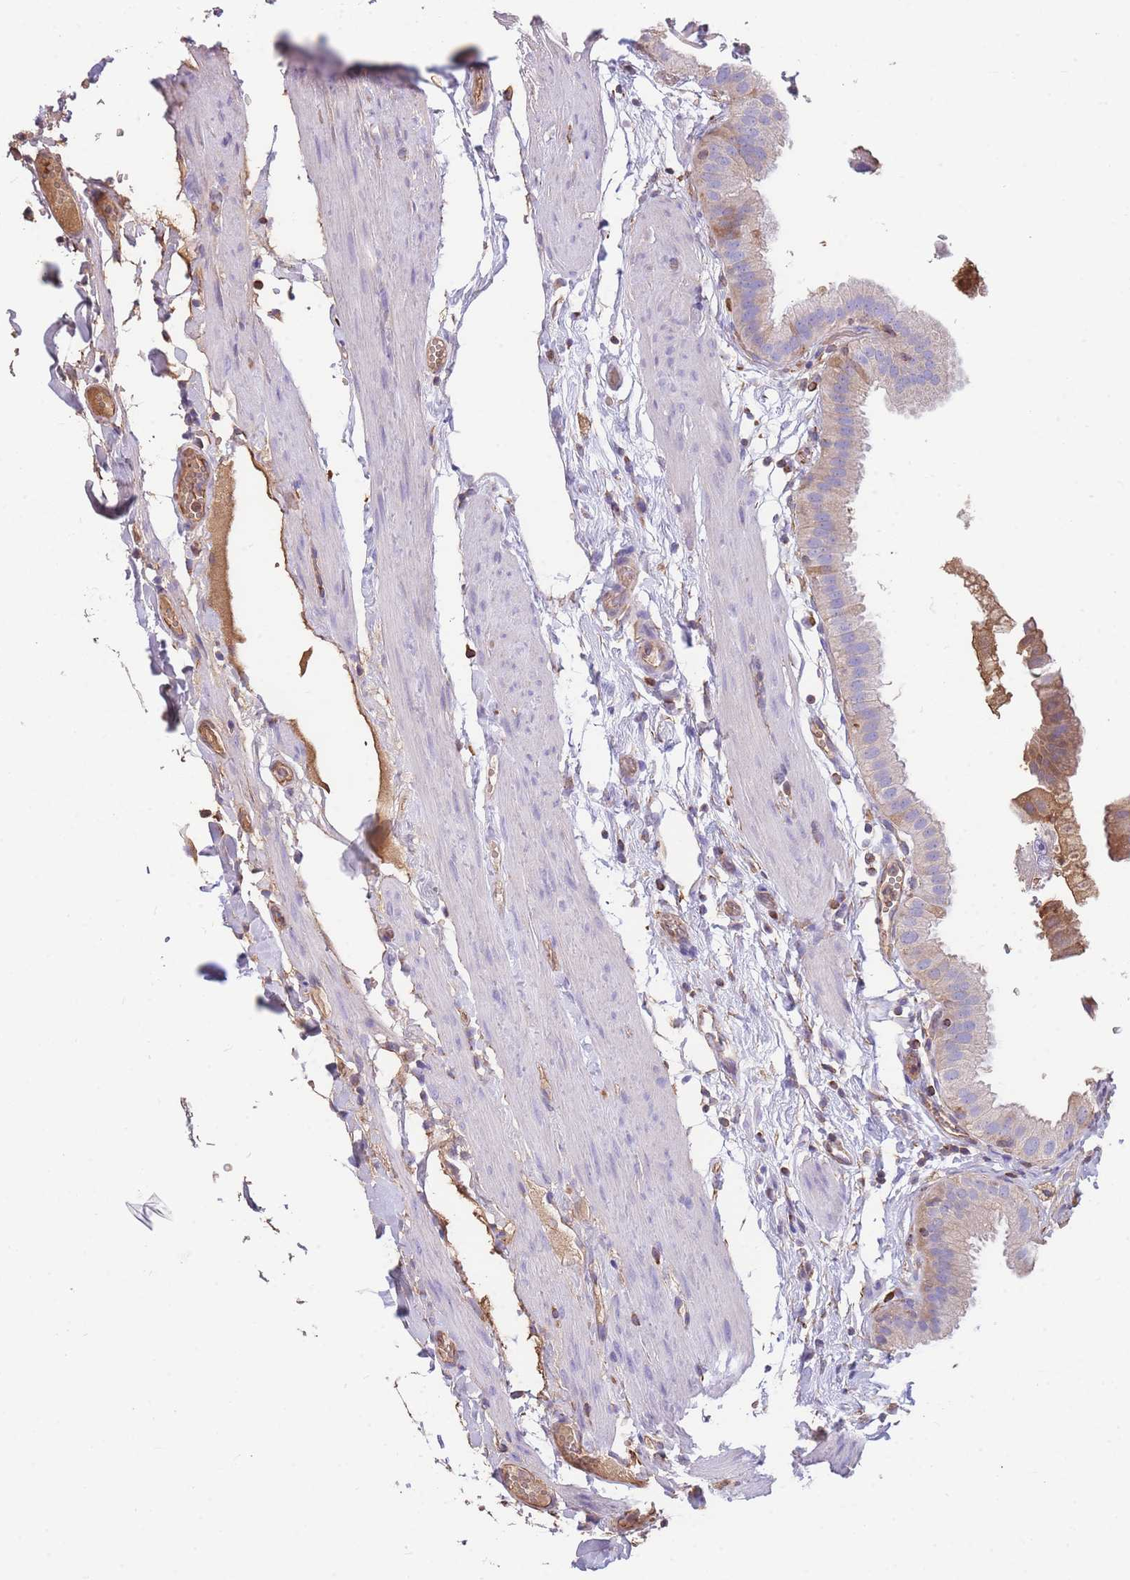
{"staining": {"intensity": "moderate", "quantity": "<25%", "location": "cytoplasmic/membranous"}, "tissue": "gallbladder", "cell_type": "Glandular cells", "image_type": "normal", "snomed": [{"axis": "morphology", "description": "Normal tissue, NOS"}, {"axis": "topography", "description": "Gallbladder"}], "caption": "Immunohistochemical staining of unremarkable gallbladder reveals low levels of moderate cytoplasmic/membranous staining in about <25% of glandular cells. (IHC, brightfield microscopy, high magnification).", "gene": "ANKRD53", "patient": {"sex": "female", "age": 61}}